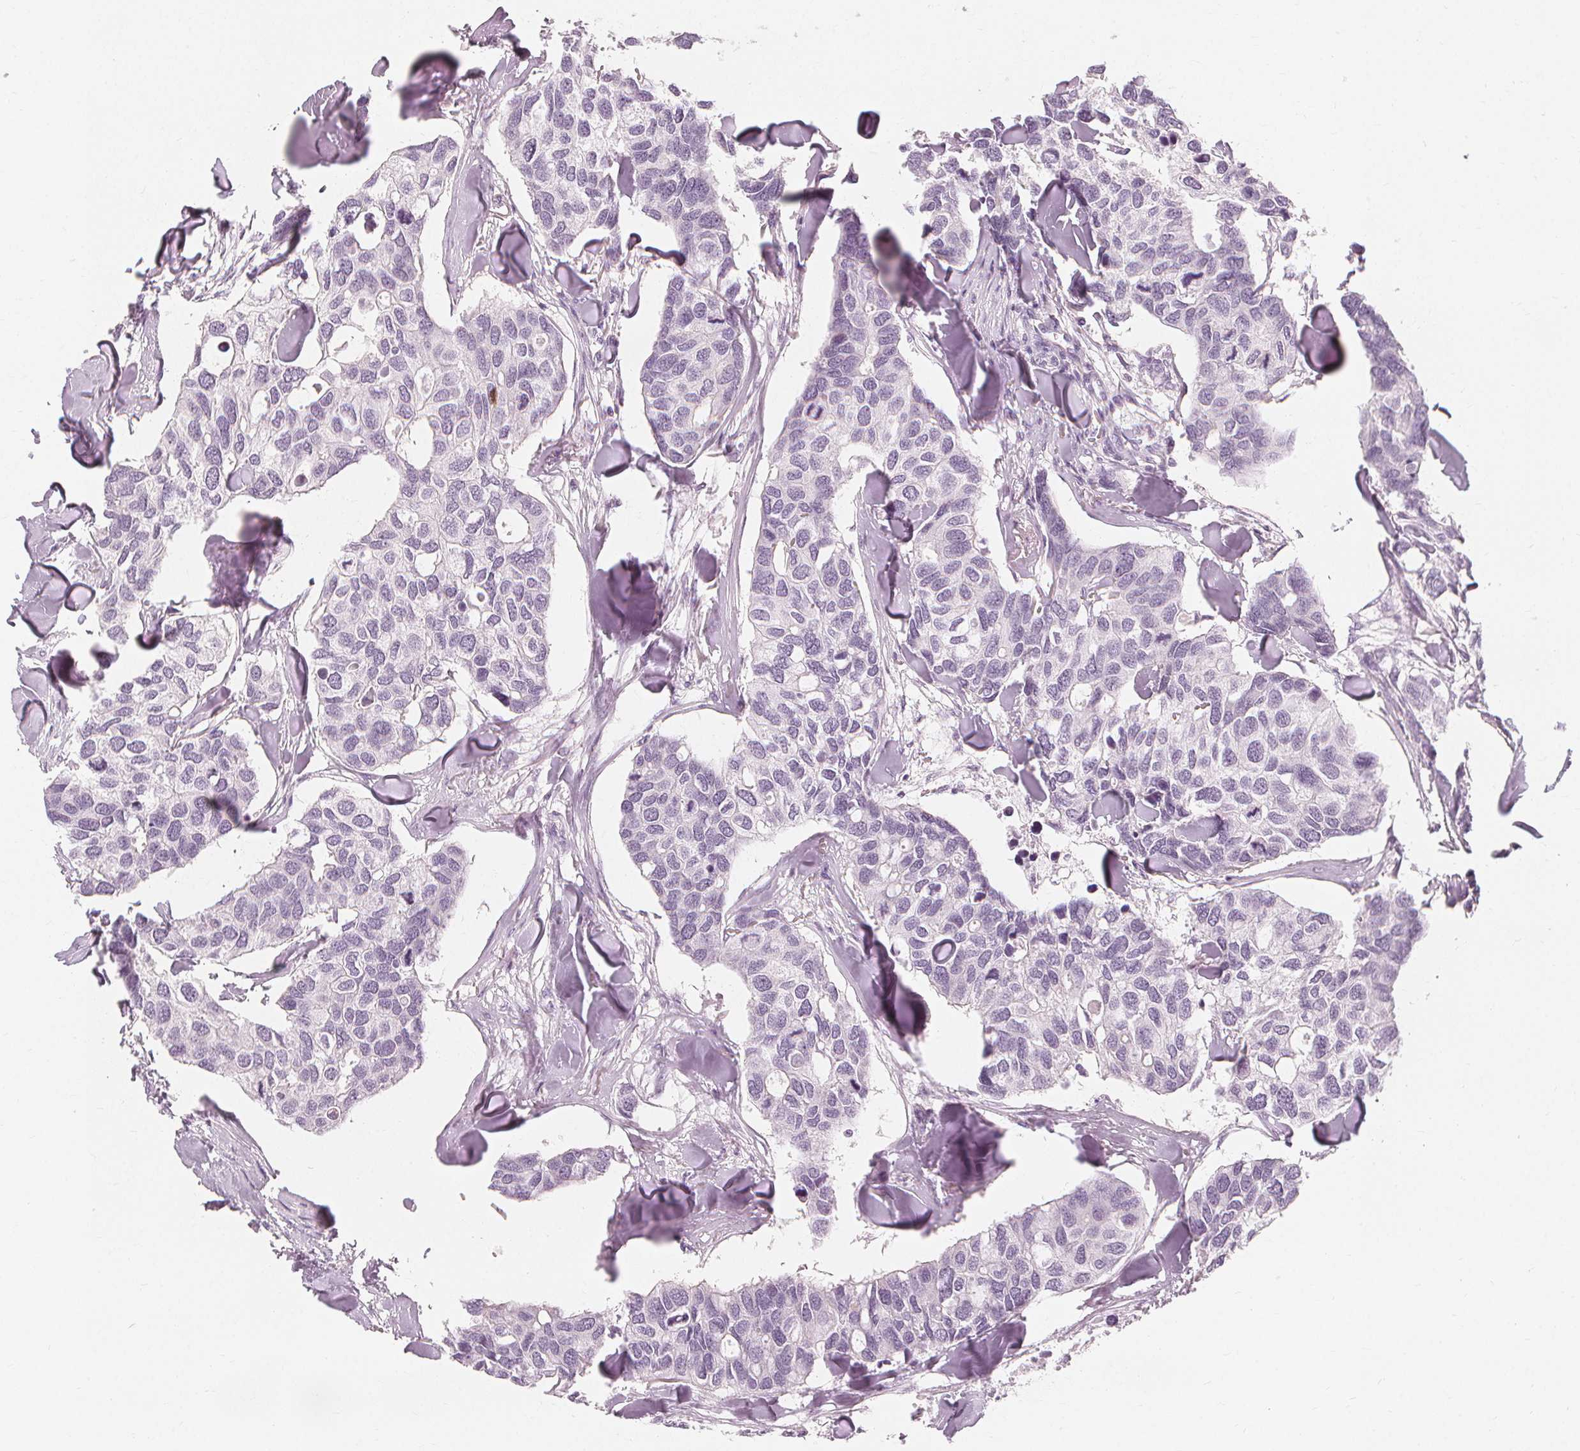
{"staining": {"intensity": "negative", "quantity": "none", "location": "none"}, "tissue": "breast cancer", "cell_type": "Tumor cells", "image_type": "cancer", "snomed": [{"axis": "morphology", "description": "Duct carcinoma"}, {"axis": "topography", "description": "Breast"}], "caption": "A photomicrograph of breast cancer (intraductal carcinoma) stained for a protein reveals no brown staining in tumor cells. Nuclei are stained in blue.", "gene": "MUC12", "patient": {"sex": "female", "age": 83}}